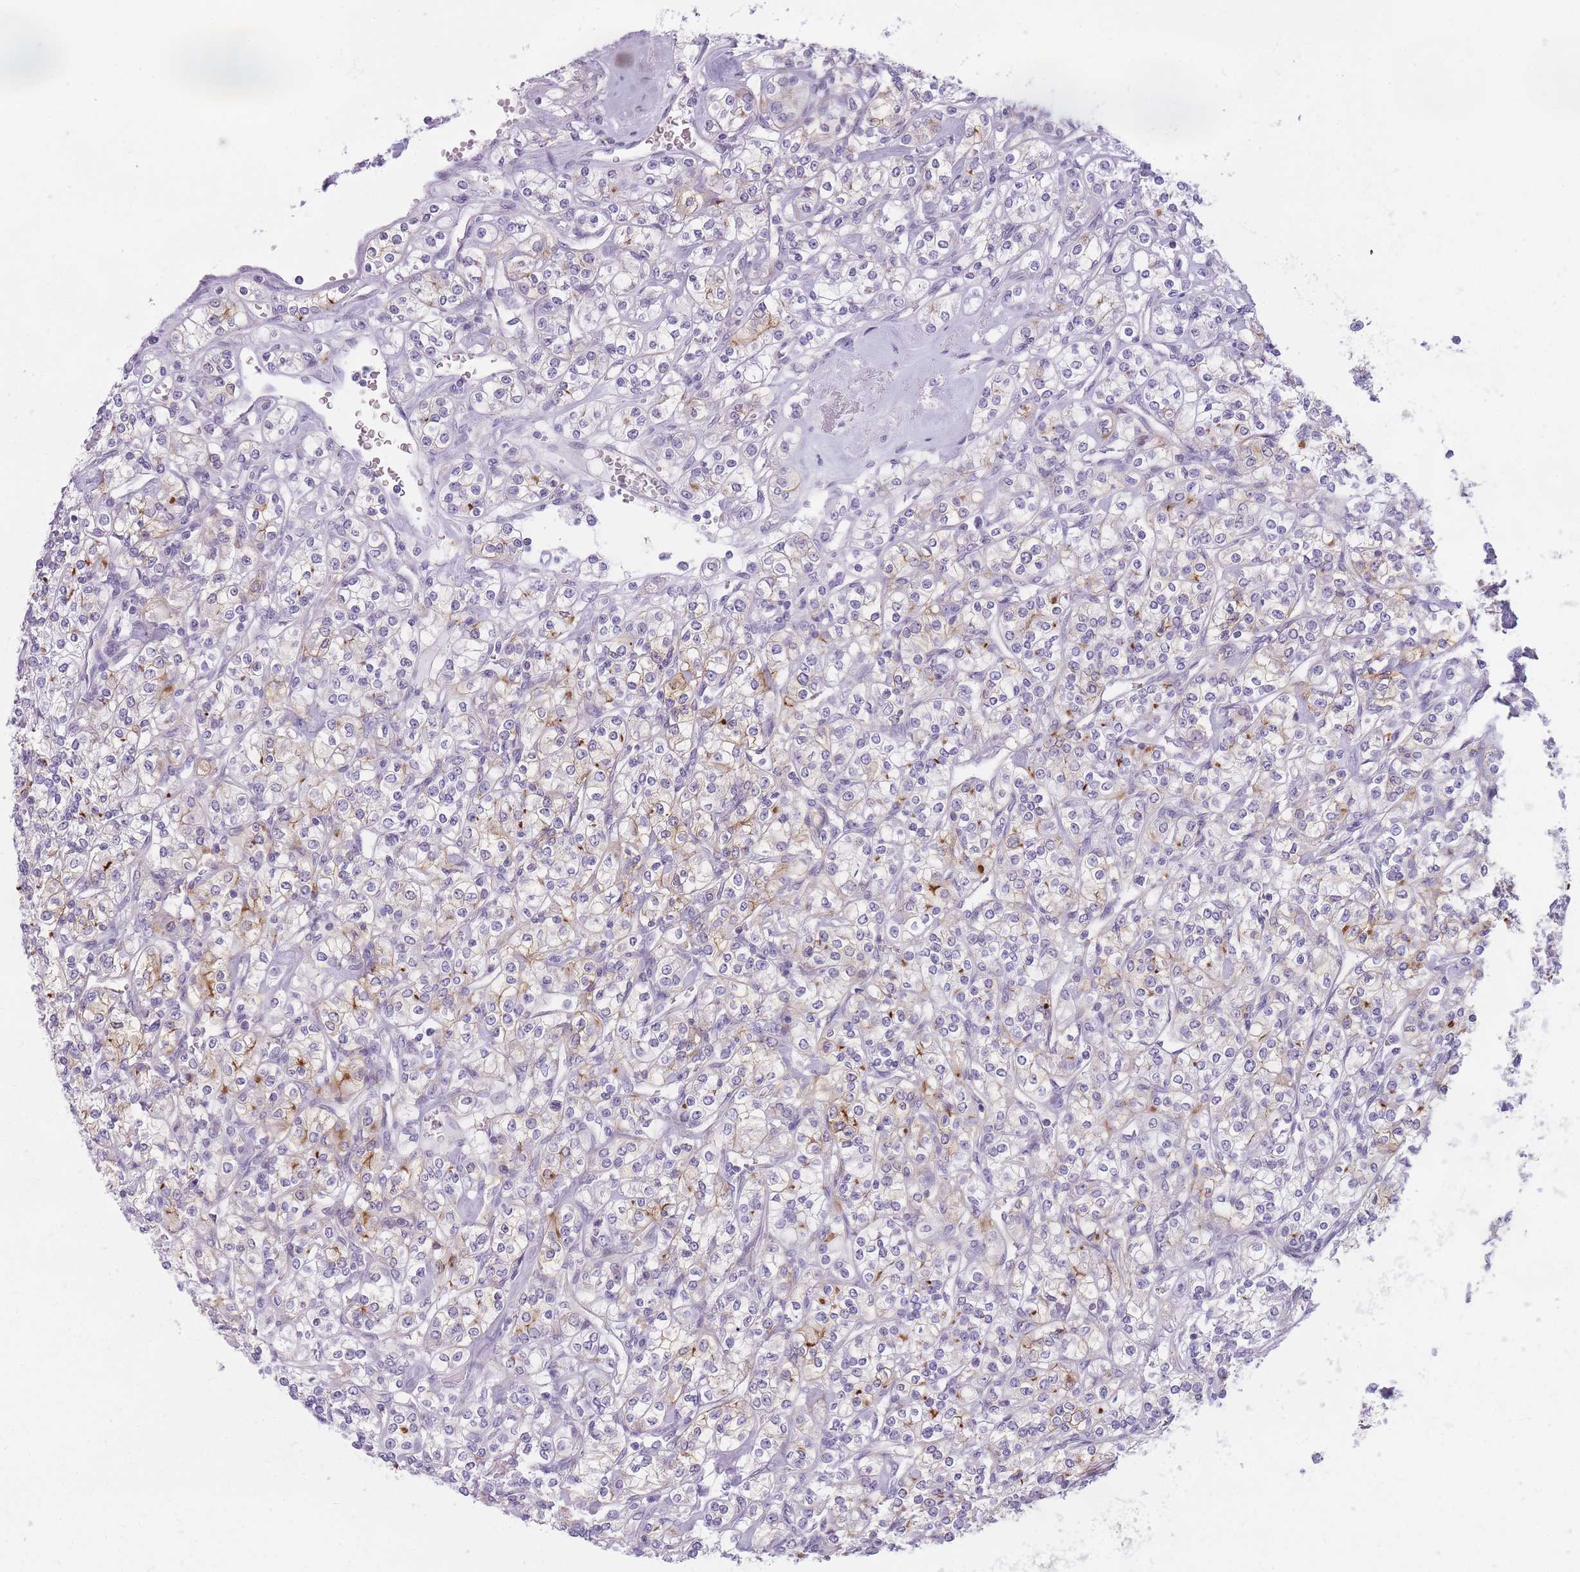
{"staining": {"intensity": "weak", "quantity": "25%-75%", "location": "cytoplasmic/membranous"}, "tissue": "renal cancer", "cell_type": "Tumor cells", "image_type": "cancer", "snomed": [{"axis": "morphology", "description": "Adenocarcinoma, NOS"}, {"axis": "topography", "description": "Kidney"}], "caption": "Immunohistochemical staining of human adenocarcinoma (renal) reveals low levels of weak cytoplasmic/membranous staining in about 25%-75% of tumor cells. Immunohistochemistry stains the protein in brown and the nuclei are stained blue.", "gene": "GGT1", "patient": {"sex": "male", "age": 77}}